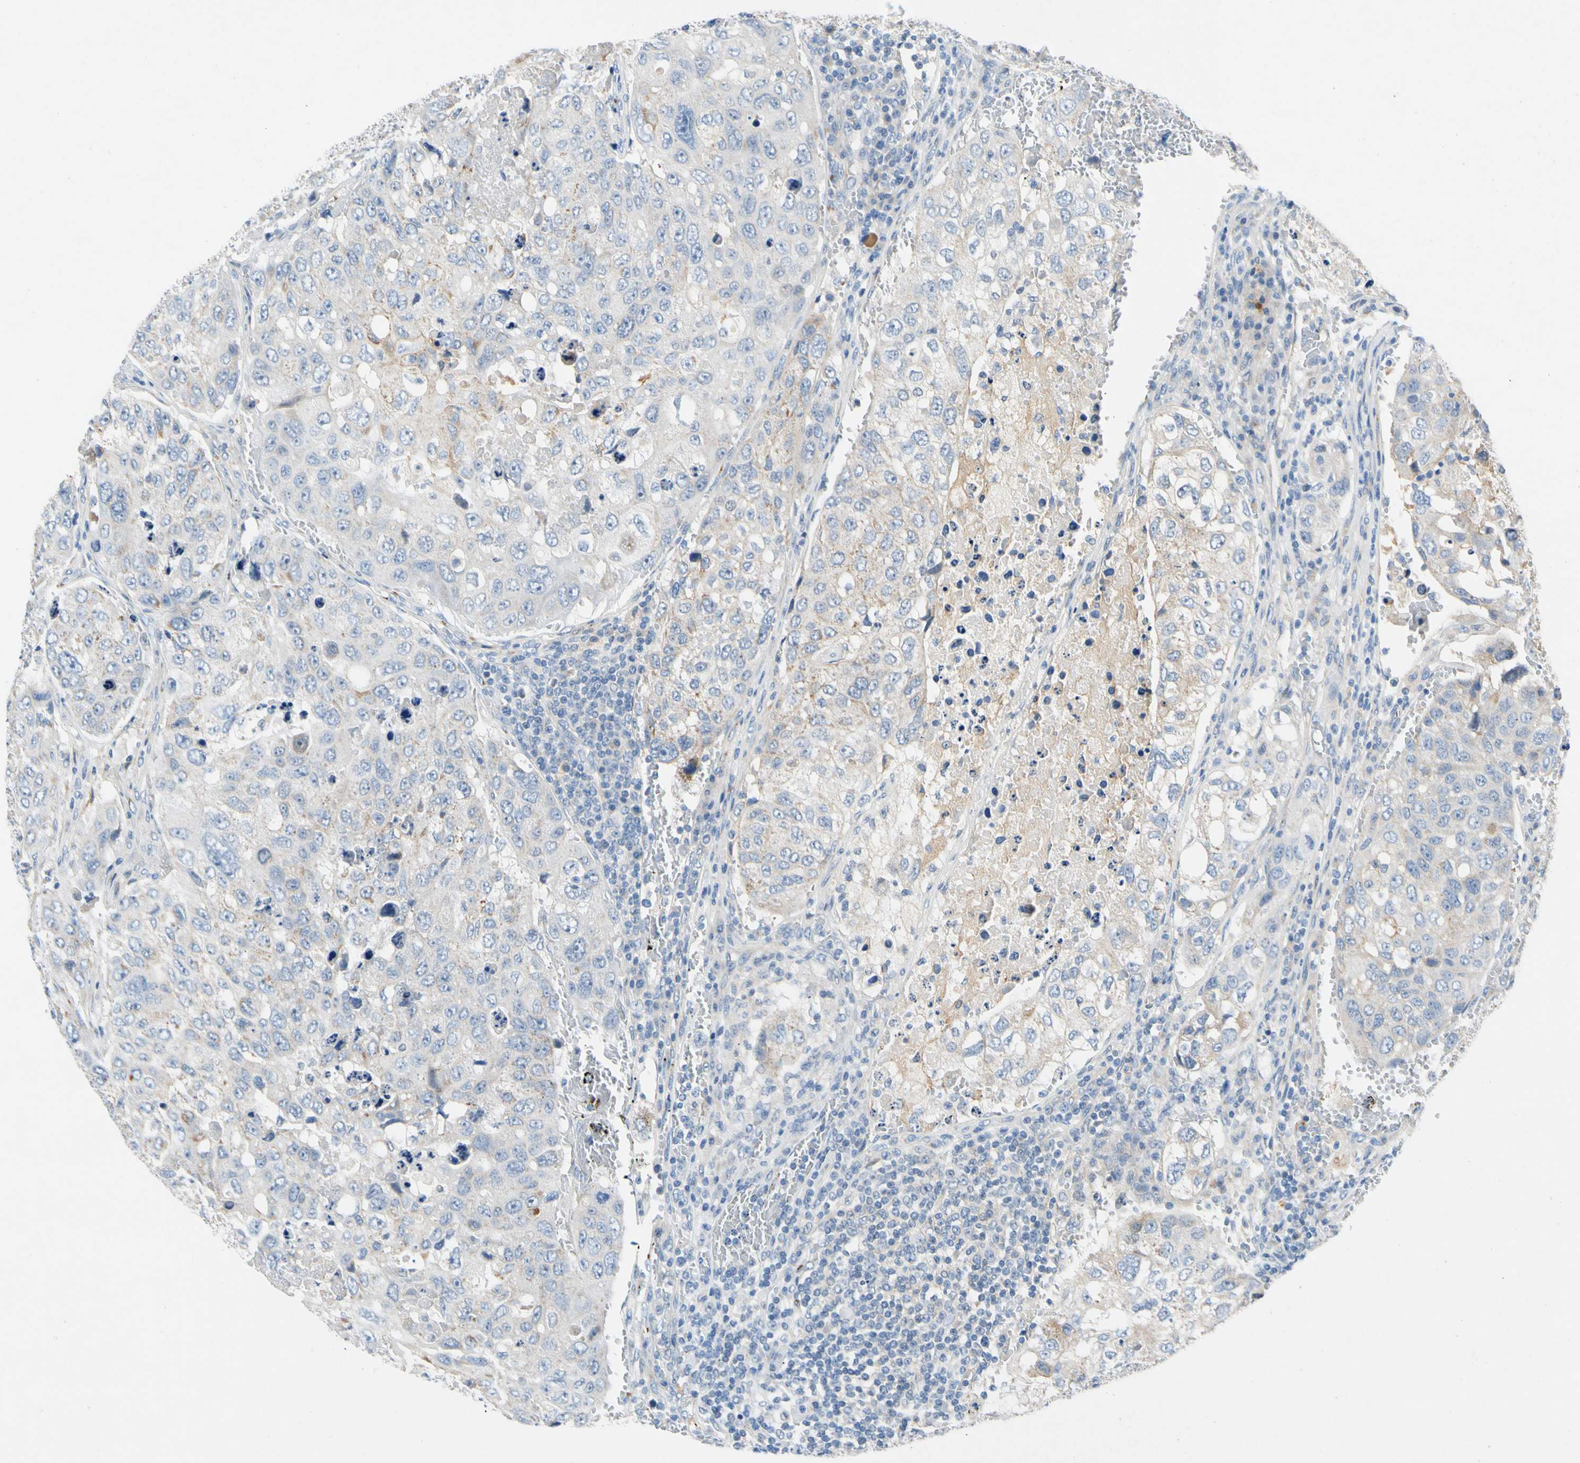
{"staining": {"intensity": "weak", "quantity": "<25%", "location": "cytoplasmic/membranous"}, "tissue": "urothelial cancer", "cell_type": "Tumor cells", "image_type": "cancer", "snomed": [{"axis": "morphology", "description": "Urothelial carcinoma, High grade"}, {"axis": "topography", "description": "Lymph node"}, {"axis": "topography", "description": "Urinary bladder"}], "caption": "High magnification brightfield microscopy of urothelial cancer stained with DAB (3,3'-diaminobenzidine) (brown) and counterstained with hematoxylin (blue): tumor cells show no significant expression.", "gene": "GASK1B", "patient": {"sex": "male", "age": 51}}